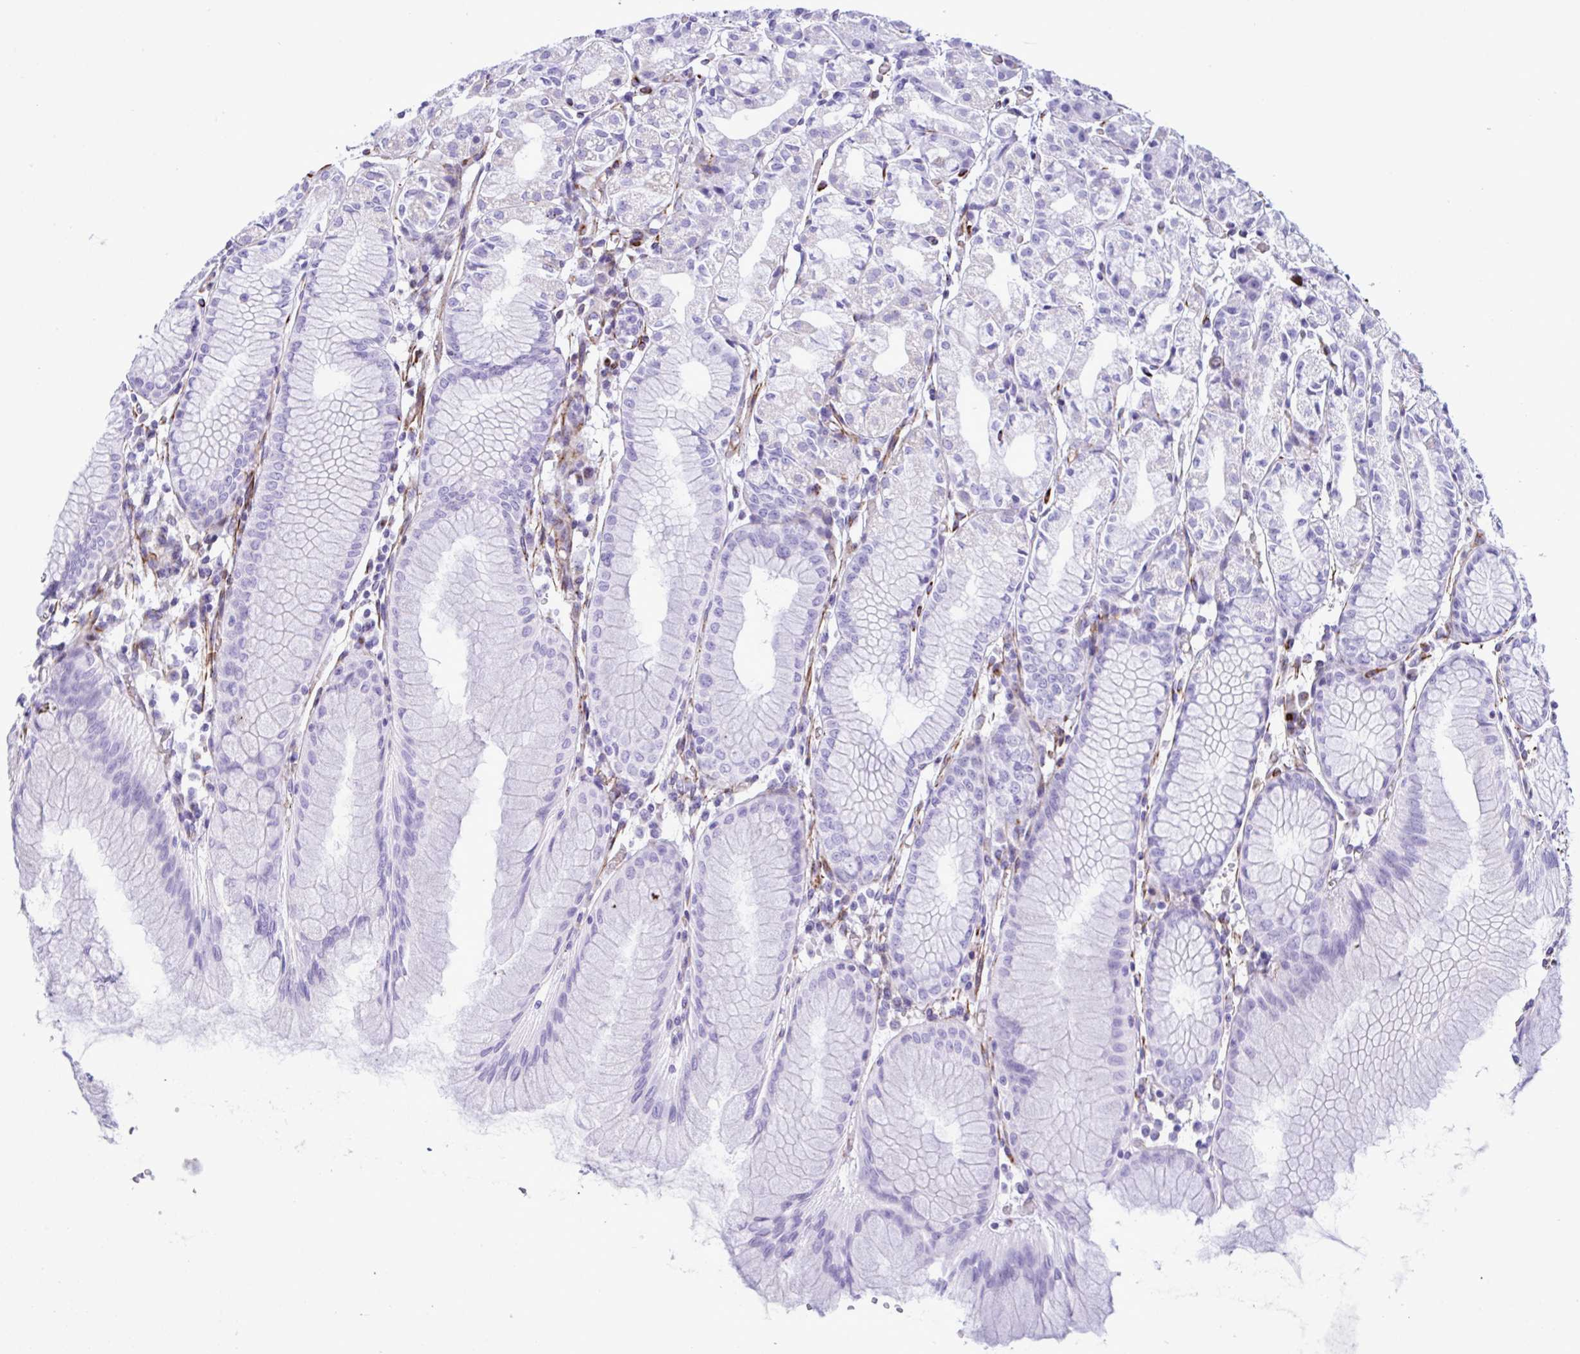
{"staining": {"intensity": "negative", "quantity": "none", "location": "none"}, "tissue": "stomach", "cell_type": "Glandular cells", "image_type": "normal", "snomed": [{"axis": "morphology", "description": "Normal tissue, NOS"}, {"axis": "topography", "description": "Stomach"}], "caption": "Benign stomach was stained to show a protein in brown. There is no significant positivity in glandular cells.", "gene": "SMAD5", "patient": {"sex": "female", "age": 57}}